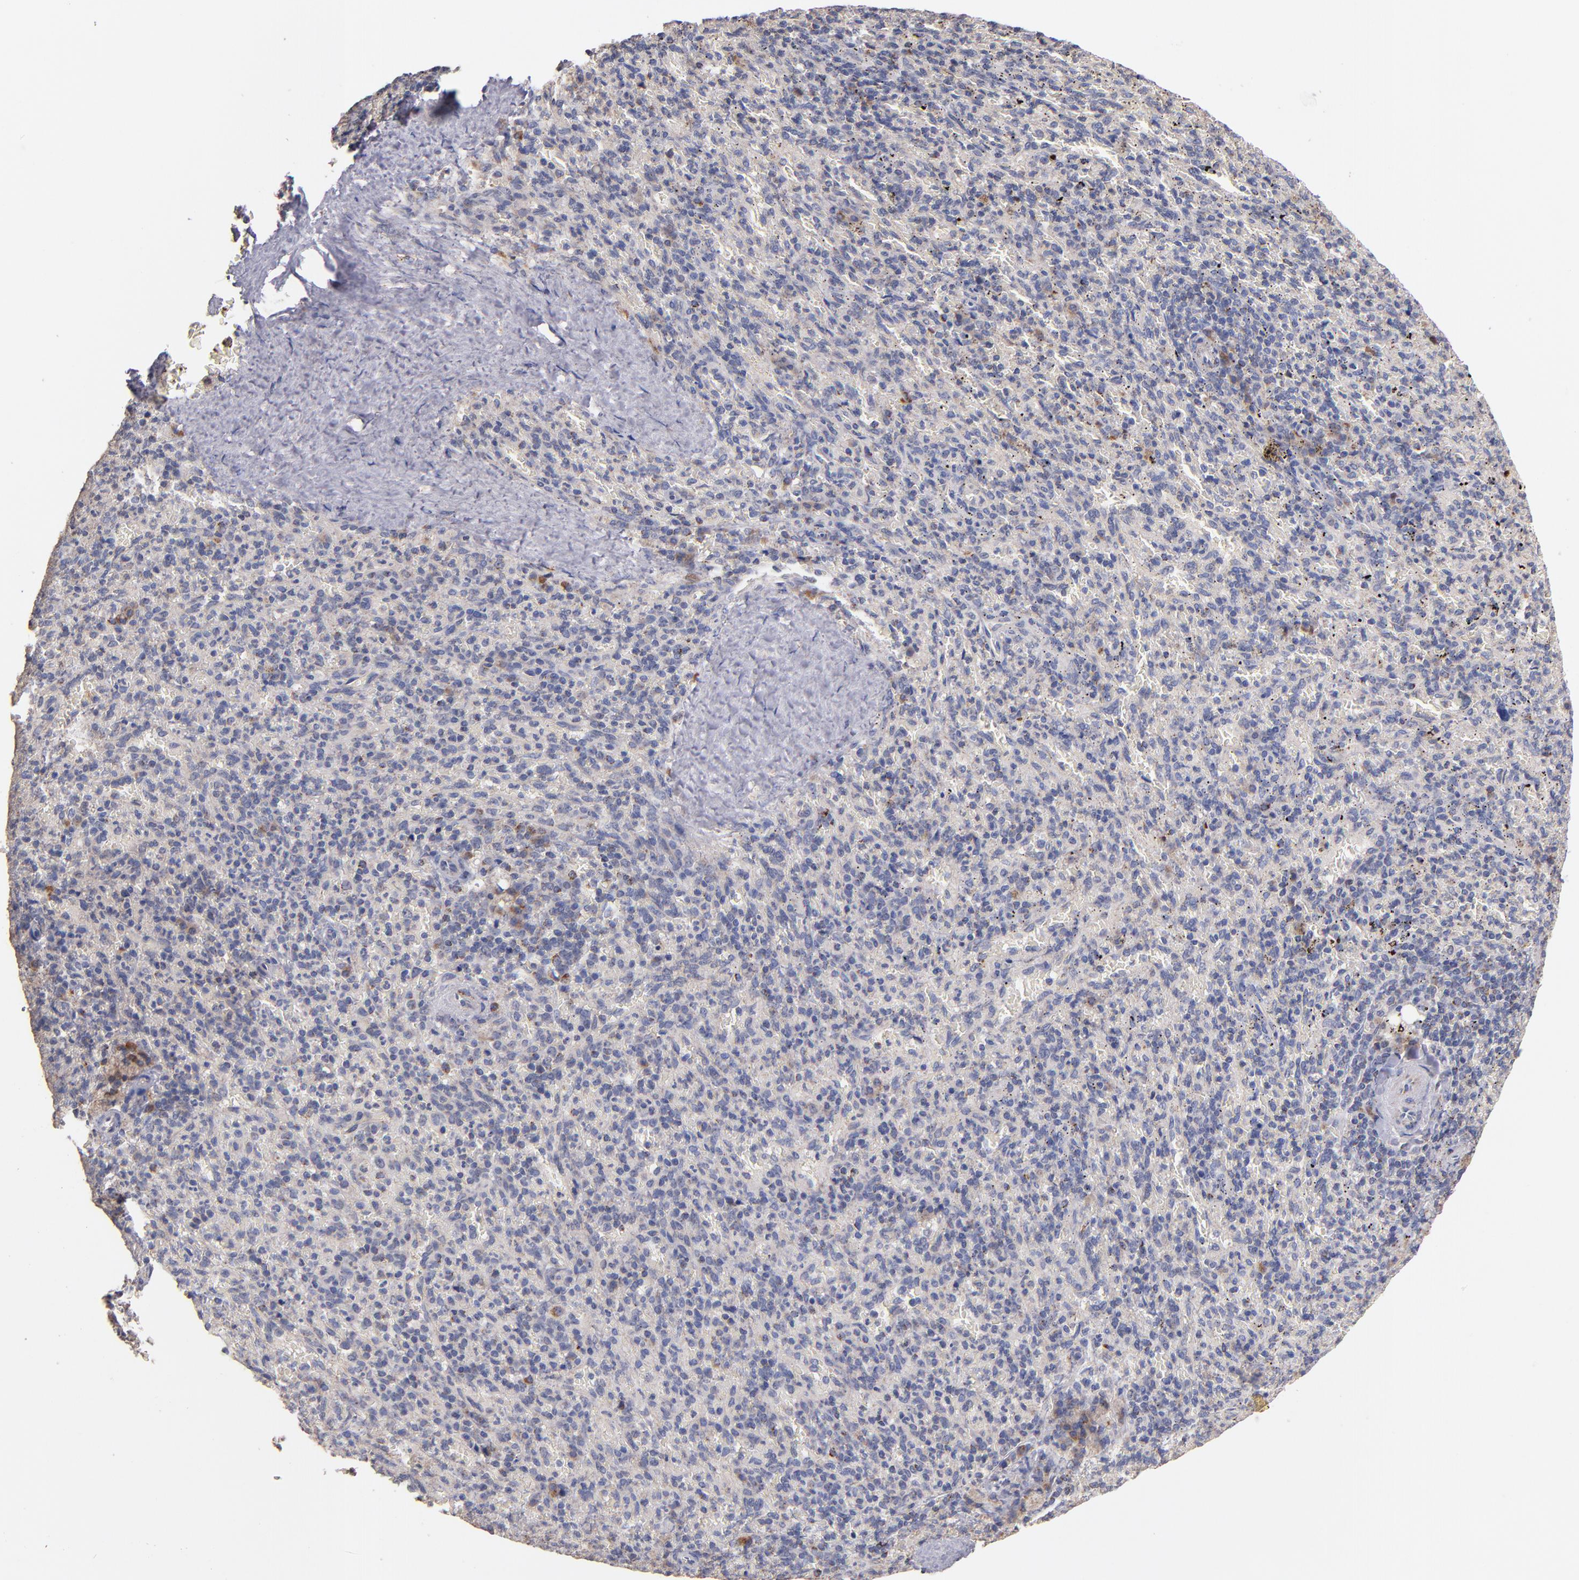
{"staining": {"intensity": "moderate", "quantity": "<25%", "location": "cytoplasmic/membranous"}, "tissue": "spleen", "cell_type": "Cells in red pulp", "image_type": "normal", "snomed": [{"axis": "morphology", "description": "Normal tissue, NOS"}, {"axis": "topography", "description": "Spleen"}], "caption": "The histopathology image shows a brown stain indicating the presence of a protein in the cytoplasmic/membranous of cells in red pulp in spleen. Immunohistochemistry stains the protein in brown and the nuclei are stained blue.", "gene": "DIABLO", "patient": {"sex": "female", "age": 43}}